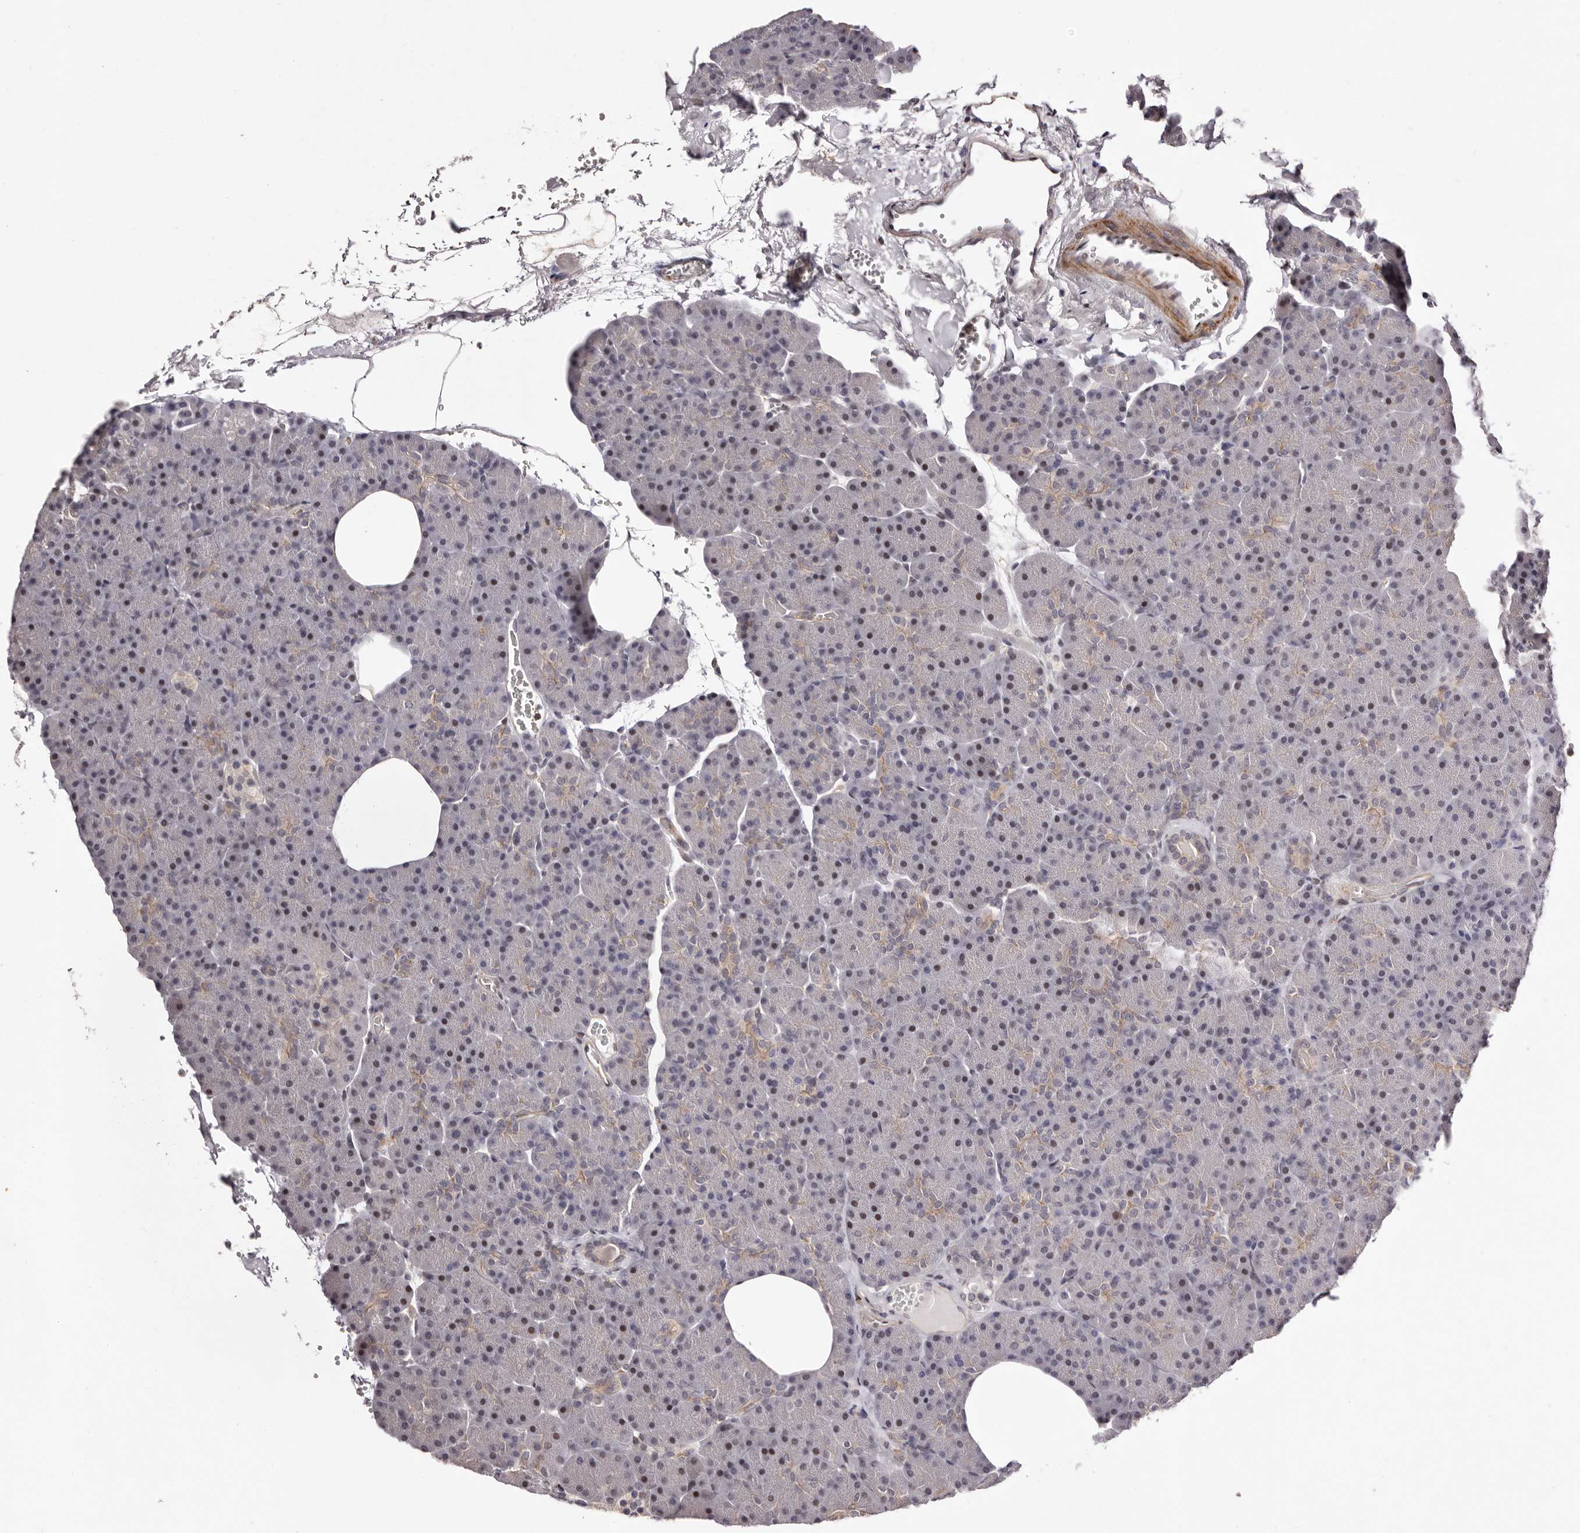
{"staining": {"intensity": "weak", "quantity": "25%-75%", "location": "cytoplasmic/membranous,nuclear"}, "tissue": "pancreas", "cell_type": "Exocrine glandular cells", "image_type": "normal", "snomed": [{"axis": "morphology", "description": "Normal tissue, NOS"}, {"axis": "morphology", "description": "Carcinoid, malignant, NOS"}, {"axis": "topography", "description": "Pancreas"}], "caption": "Protein expression analysis of normal pancreas demonstrates weak cytoplasmic/membranous,nuclear staining in about 25%-75% of exocrine glandular cells. Nuclei are stained in blue.", "gene": "FBXO5", "patient": {"sex": "female", "age": 35}}